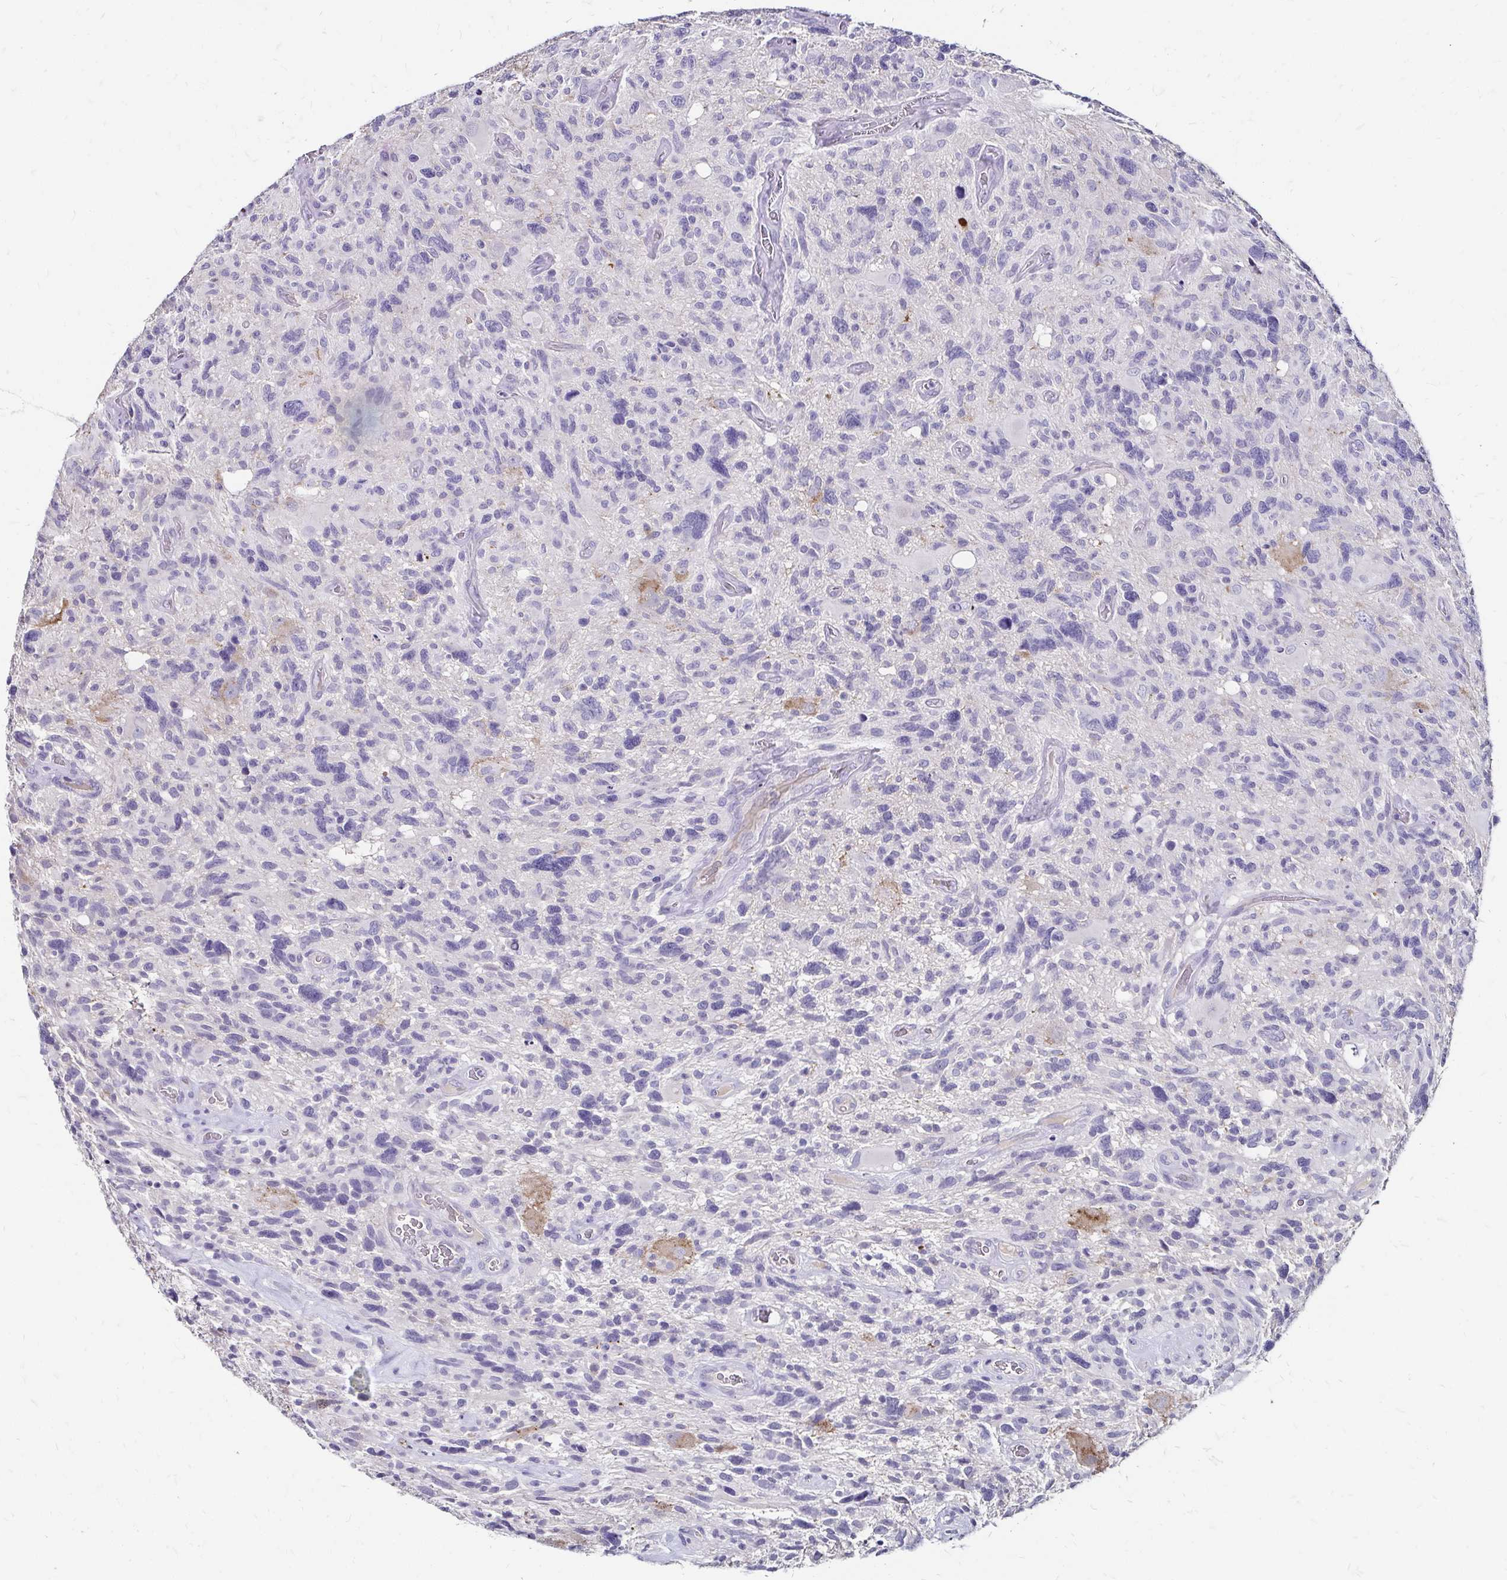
{"staining": {"intensity": "negative", "quantity": "none", "location": "none"}, "tissue": "glioma", "cell_type": "Tumor cells", "image_type": "cancer", "snomed": [{"axis": "morphology", "description": "Glioma, malignant, High grade"}, {"axis": "topography", "description": "Brain"}], "caption": "High power microscopy histopathology image of an immunohistochemistry micrograph of glioma, revealing no significant expression in tumor cells. (Brightfield microscopy of DAB IHC at high magnification).", "gene": "SCG3", "patient": {"sex": "male", "age": 49}}